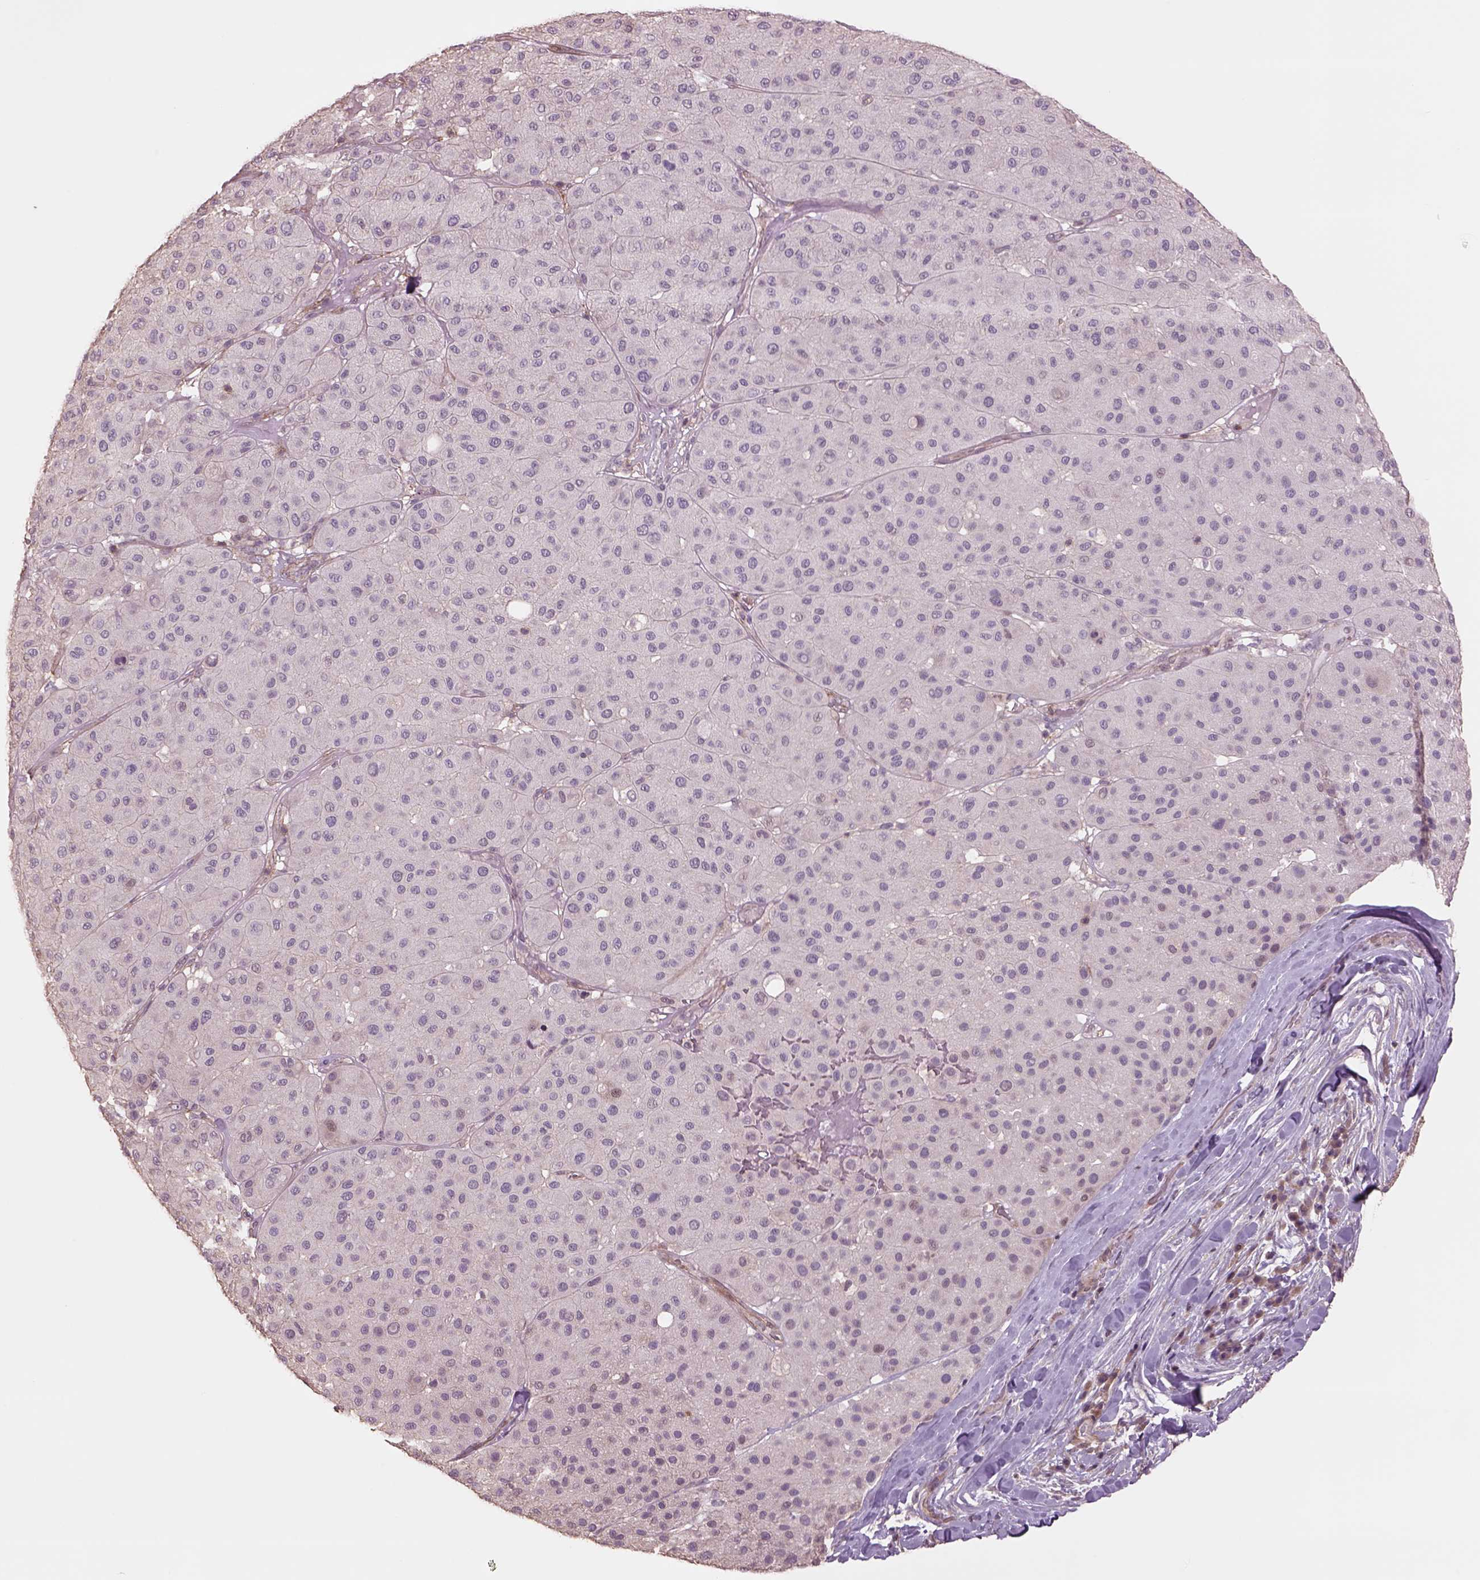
{"staining": {"intensity": "negative", "quantity": "none", "location": "none"}, "tissue": "melanoma", "cell_type": "Tumor cells", "image_type": "cancer", "snomed": [{"axis": "morphology", "description": "Malignant melanoma, Metastatic site"}, {"axis": "topography", "description": "Smooth muscle"}], "caption": "Immunohistochemical staining of human malignant melanoma (metastatic site) displays no significant expression in tumor cells. (Brightfield microscopy of DAB (3,3'-diaminobenzidine) IHC at high magnification).", "gene": "LIN7A", "patient": {"sex": "male", "age": 41}}